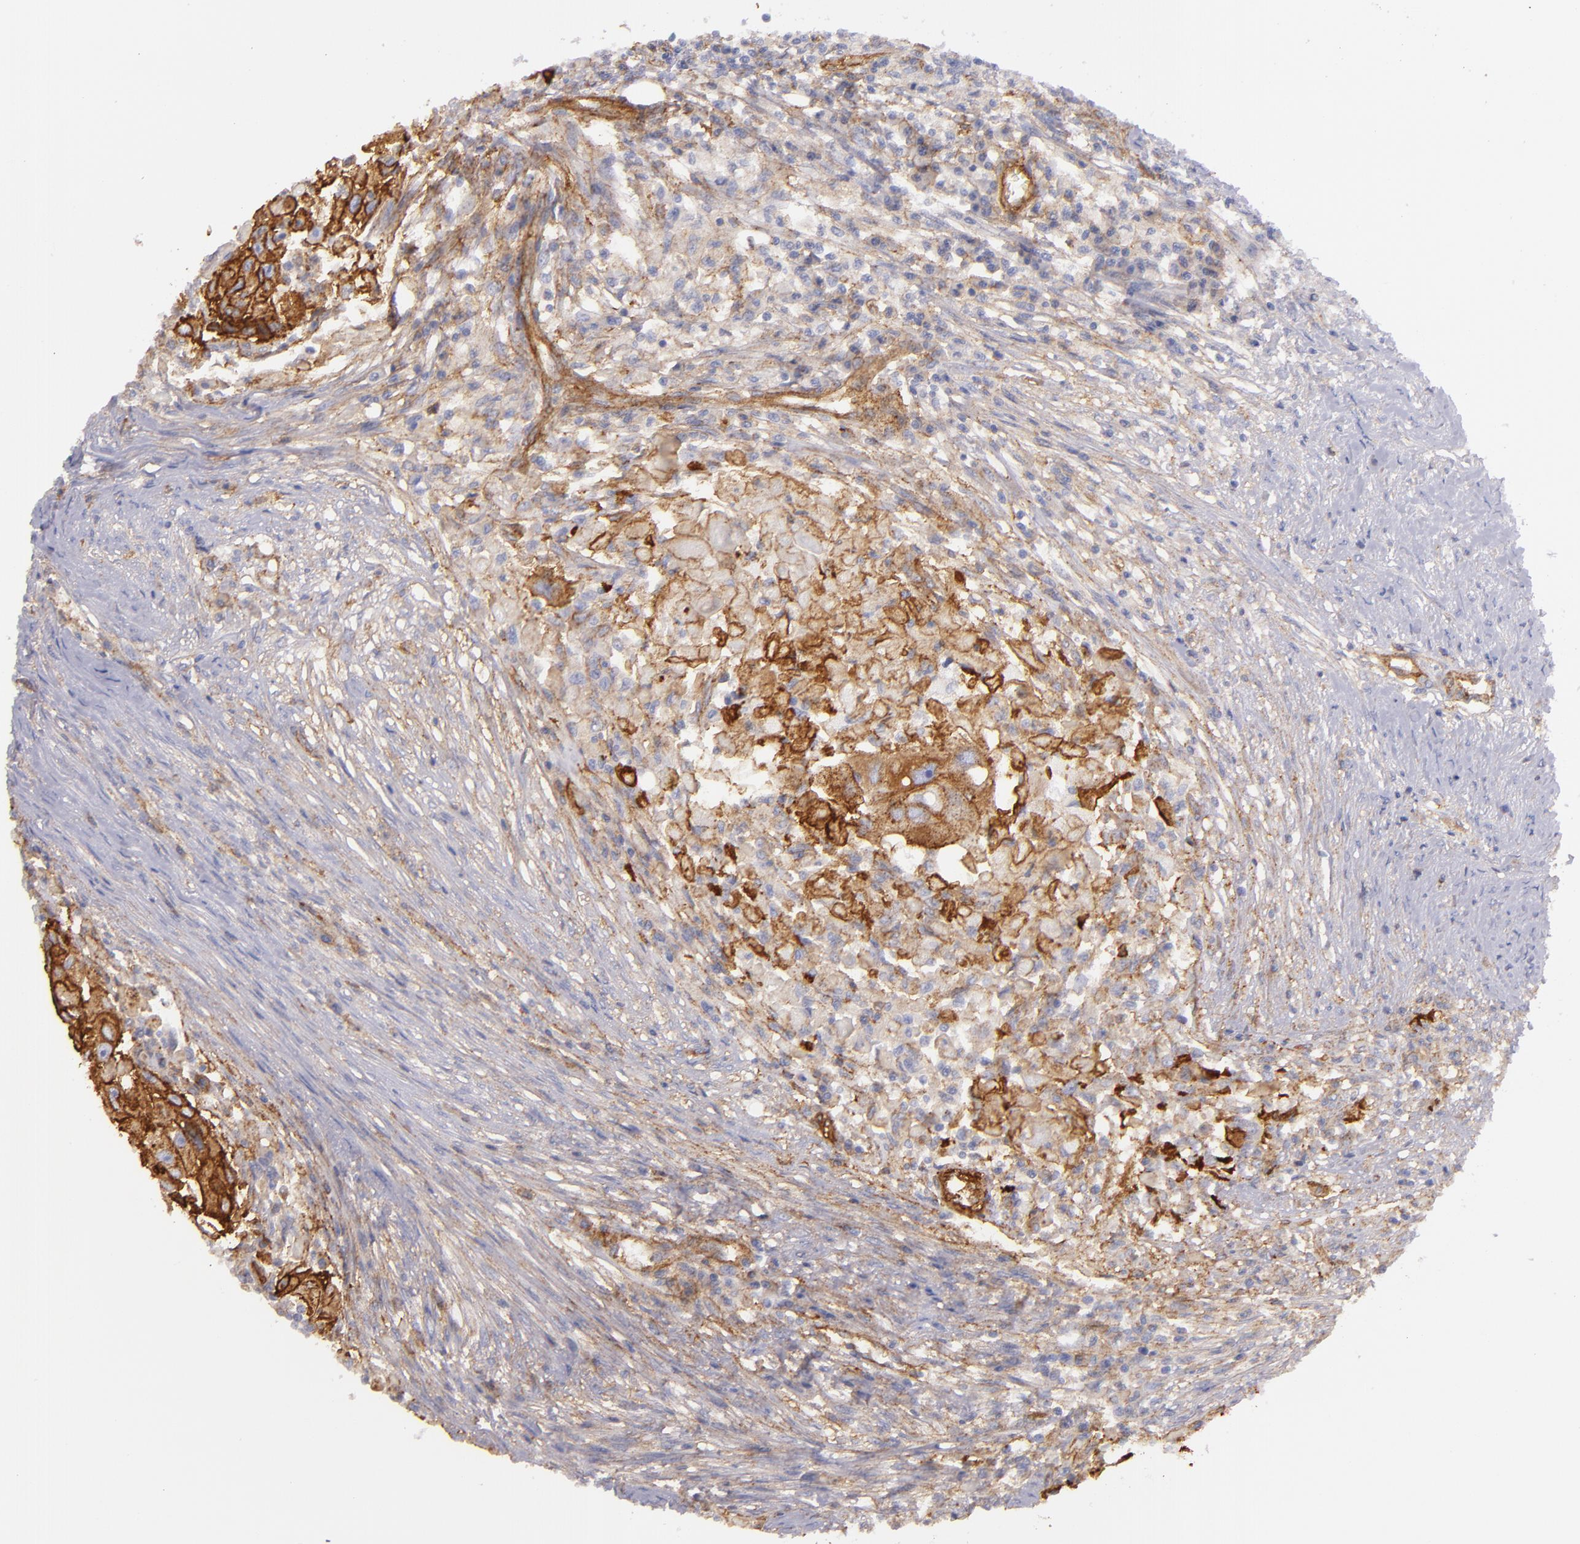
{"staining": {"intensity": "strong", "quantity": "25%-75%", "location": "cytoplasmic/membranous"}, "tissue": "head and neck cancer", "cell_type": "Tumor cells", "image_type": "cancer", "snomed": [{"axis": "morphology", "description": "Squamous cell carcinoma, NOS"}, {"axis": "topography", "description": "Head-Neck"}], "caption": "Immunohistochemistry (IHC) of head and neck squamous cell carcinoma exhibits high levels of strong cytoplasmic/membranous expression in about 25%-75% of tumor cells.", "gene": "CD151", "patient": {"sex": "male", "age": 64}}